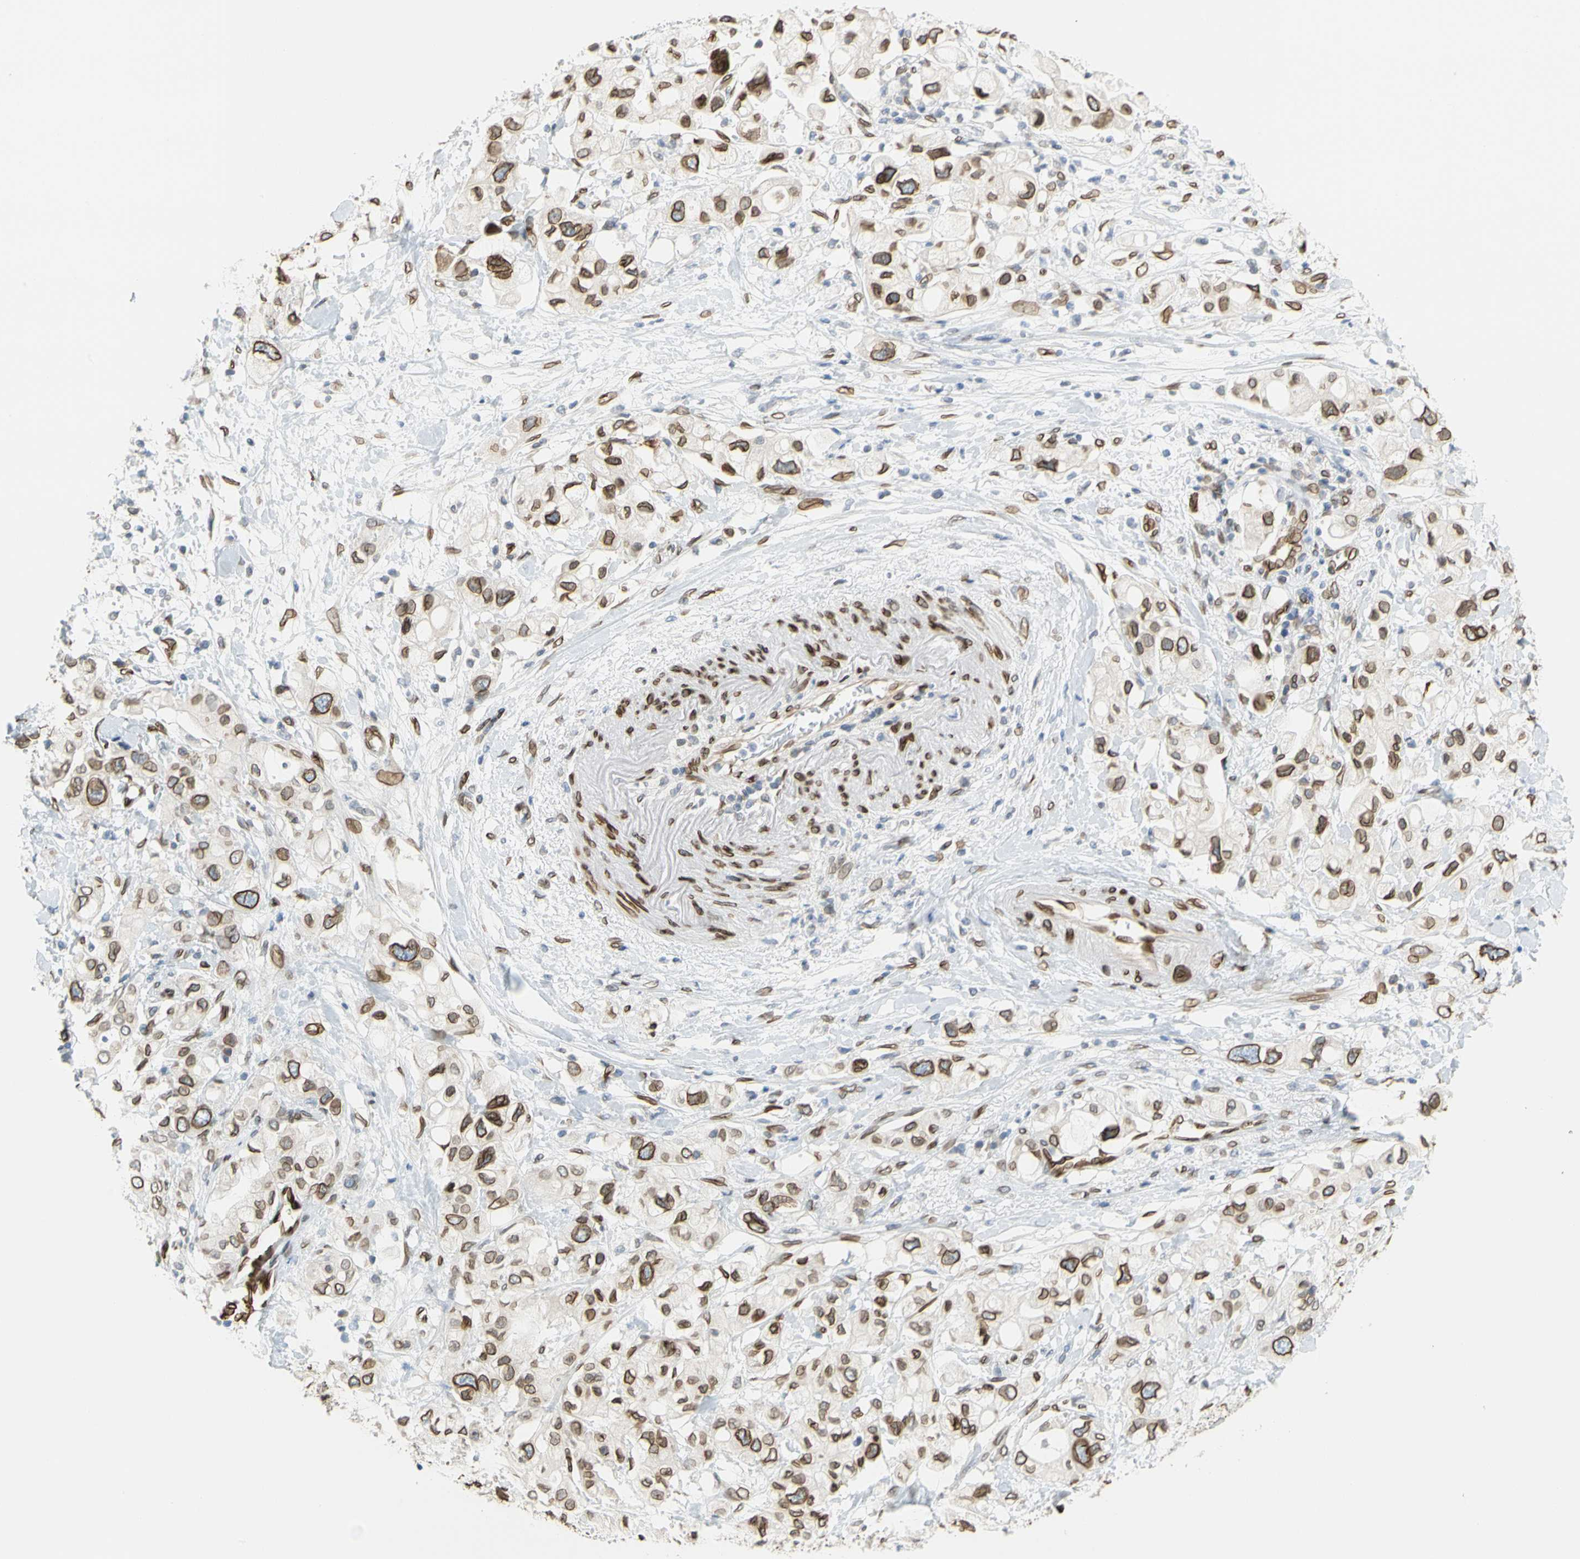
{"staining": {"intensity": "moderate", "quantity": ">75%", "location": "cytoplasmic/membranous,nuclear"}, "tissue": "pancreatic cancer", "cell_type": "Tumor cells", "image_type": "cancer", "snomed": [{"axis": "morphology", "description": "Adenocarcinoma, NOS"}, {"axis": "topography", "description": "Pancreas"}], "caption": "High-magnification brightfield microscopy of adenocarcinoma (pancreatic) stained with DAB (3,3'-diaminobenzidine) (brown) and counterstained with hematoxylin (blue). tumor cells exhibit moderate cytoplasmic/membranous and nuclear positivity is present in approximately>75% of cells.", "gene": "SUN1", "patient": {"sex": "female", "age": 56}}